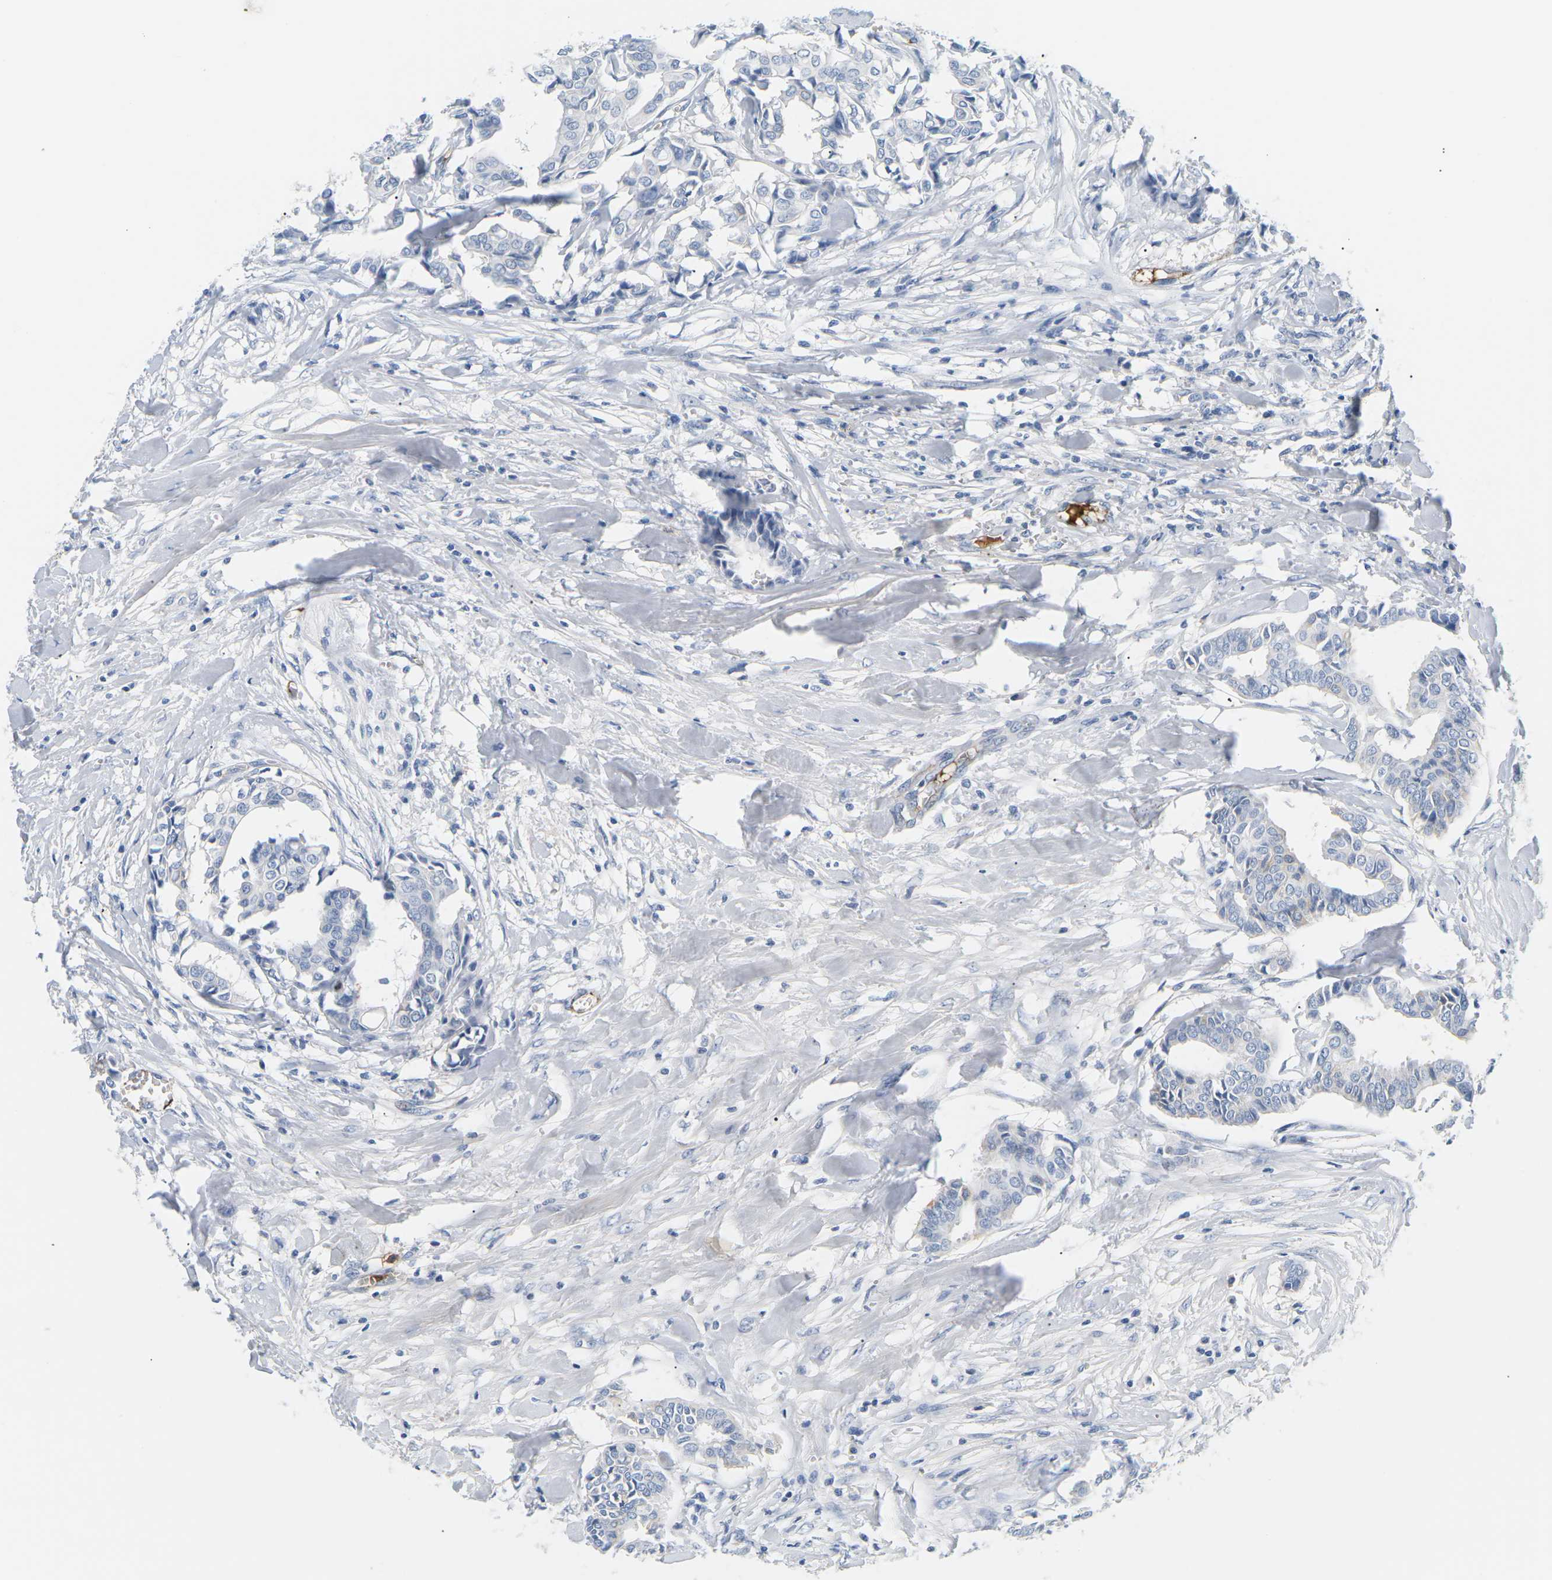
{"staining": {"intensity": "negative", "quantity": "none", "location": "none"}, "tissue": "head and neck cancer", "cell_type": "Tumor cells", "image_type": "cancer", "snomed": [{"axis": "morphology", "description": "Adenocarcinoma, NOS"}, {"axis": "topography", "description": "Salivary gland"}, {"axis": "topography", "description": "Head-Neck"}], "caption": "There is no significant positivity in tumor cells of head and neck adenocarcinoma.", "gene": "APOB", "patient": {"sex": "female", "age": 59}}